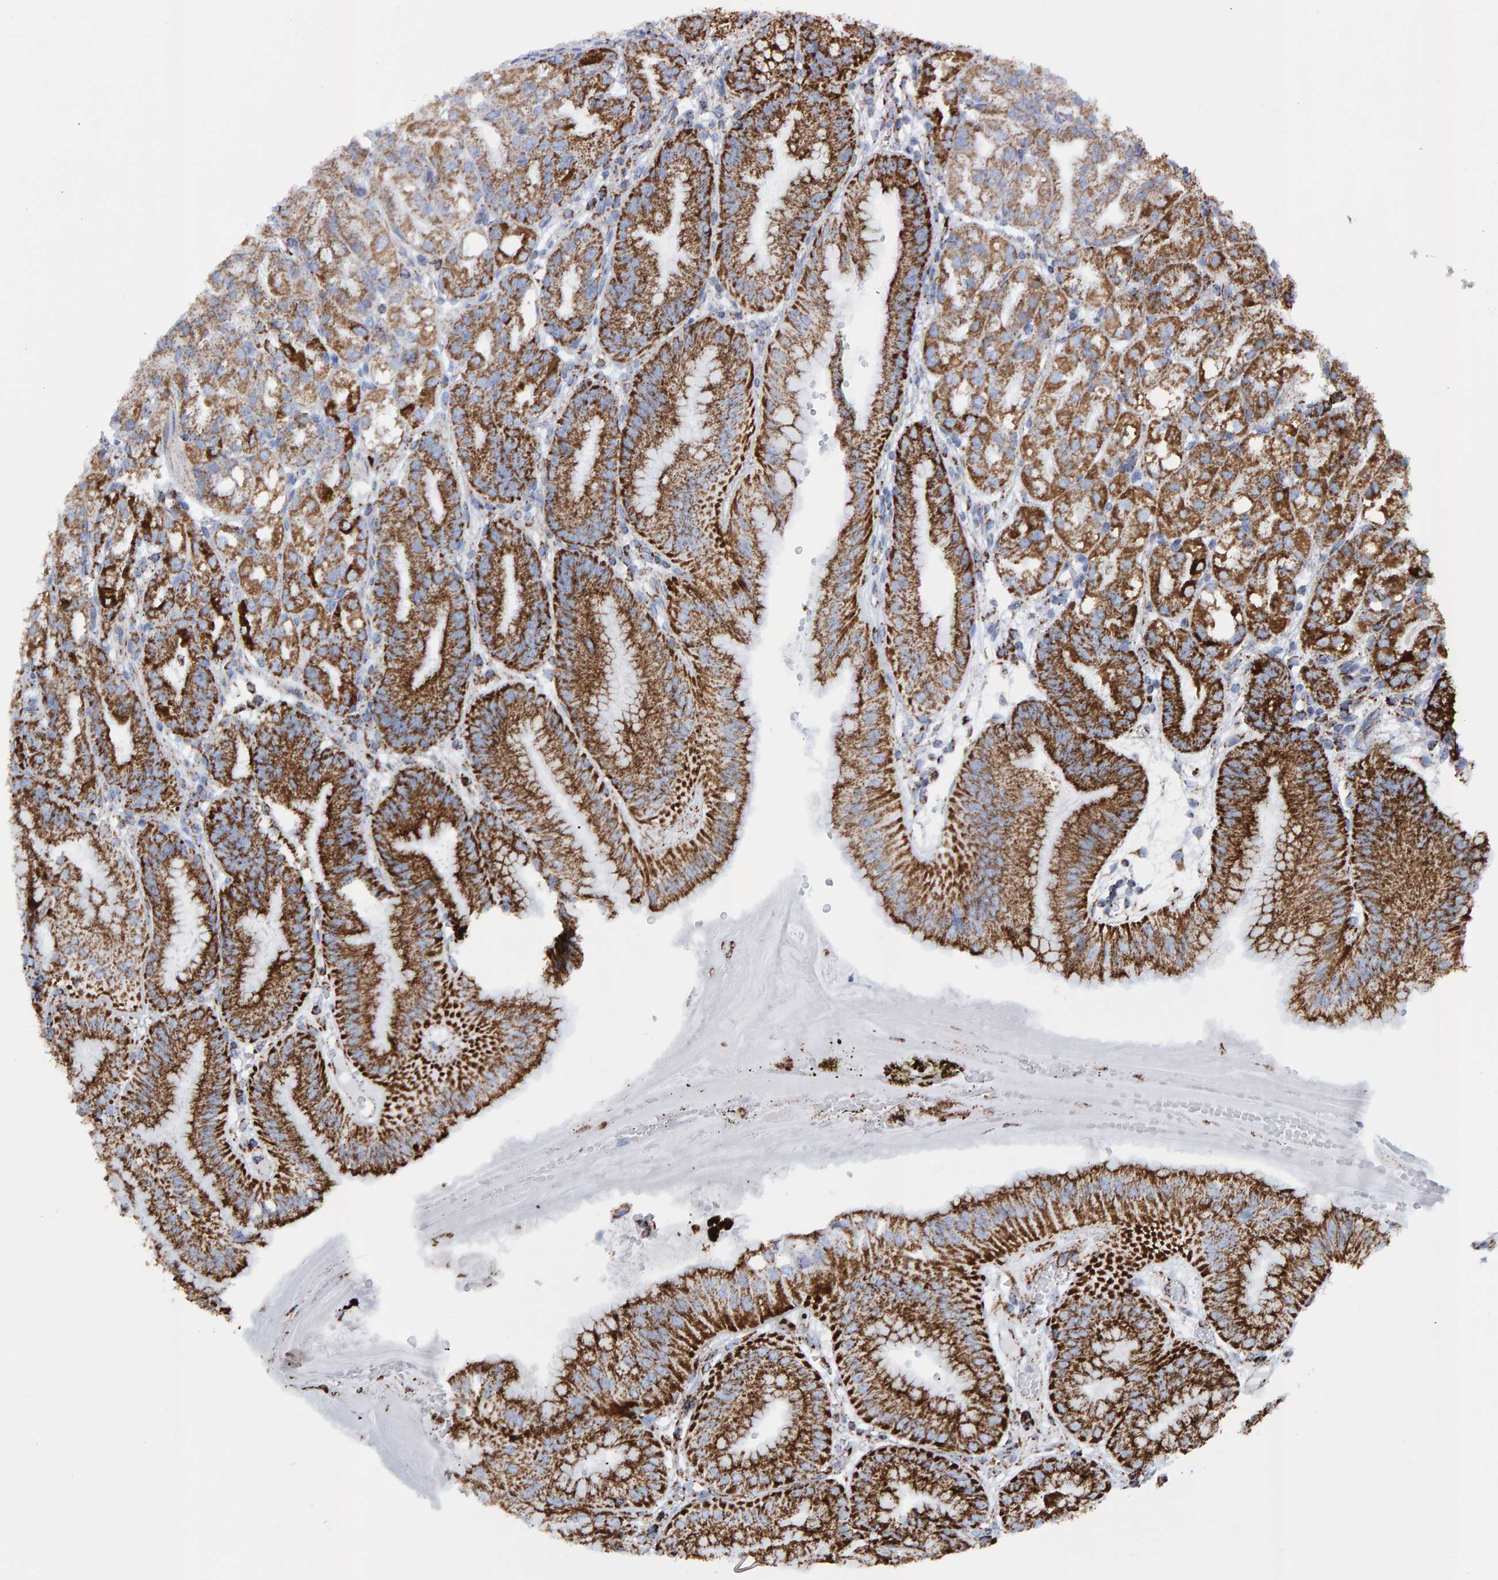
{"staining": {"intensity": "strong", "quantity": ">75%", "location": "cytoplasmic/membranous"}, "tissue": "stomach", "cell_type": "Glandular cells", "image_type": "normal", "snomed": [{"axis": "morphology", "description": "Normal tissue, NOS"}, {"axis": "topography", "description": "Stomach, lower"}], "caption": "A high-resolution image shows immunohistochemistry staining of unremarkable stomach, which displays strong cytoplasmic/membranous positivity in about >75% of glandular cells. The staining was performed using DAB to visualize the protein expression in brown, while the nuclei were stained in blue with hematoxylin (Magnification: 20x).", "gene": "ENSG00000262660", "patient": {"sex": "male", "age": 71}}